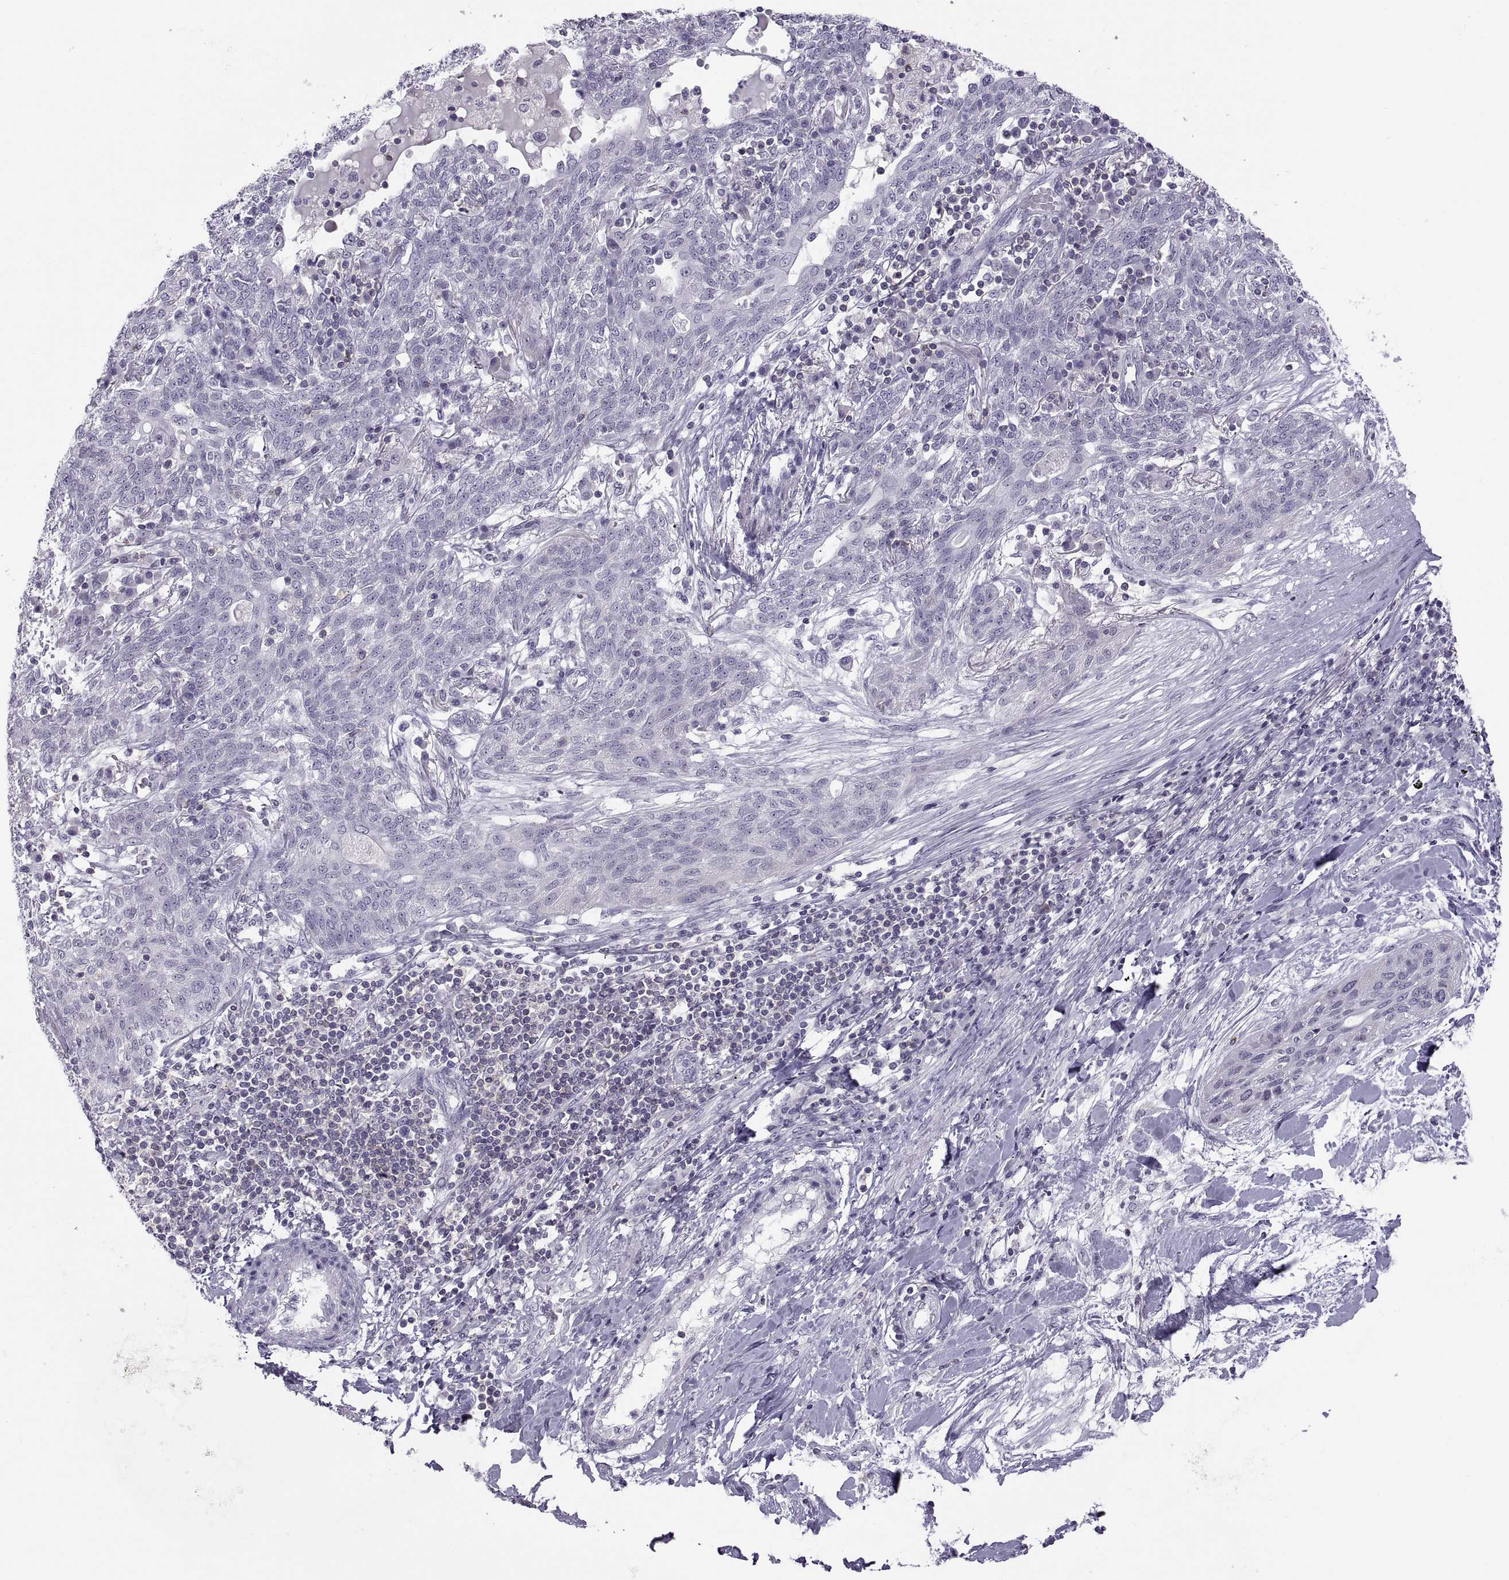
{"staining": {"intensity": "negative", "quantity": "none", "location": "none"}, "tissue": "lung cancer", "cell_type": "Tumor cells", "image_type": "cancer", "snomed": [{"axis": "morphology", "description": "Squamous cell carcinoma, NOS"}, {"axis": "topography", "description": "Lung"}], "caption": "This is an immunohistochemistry (IHC) micrograph of human lung cancer (squamous cell carcinoma). There is no staining in tumor cells.", "gene": "TTC21A", "patient": {"sex": "female", "age": 70}}